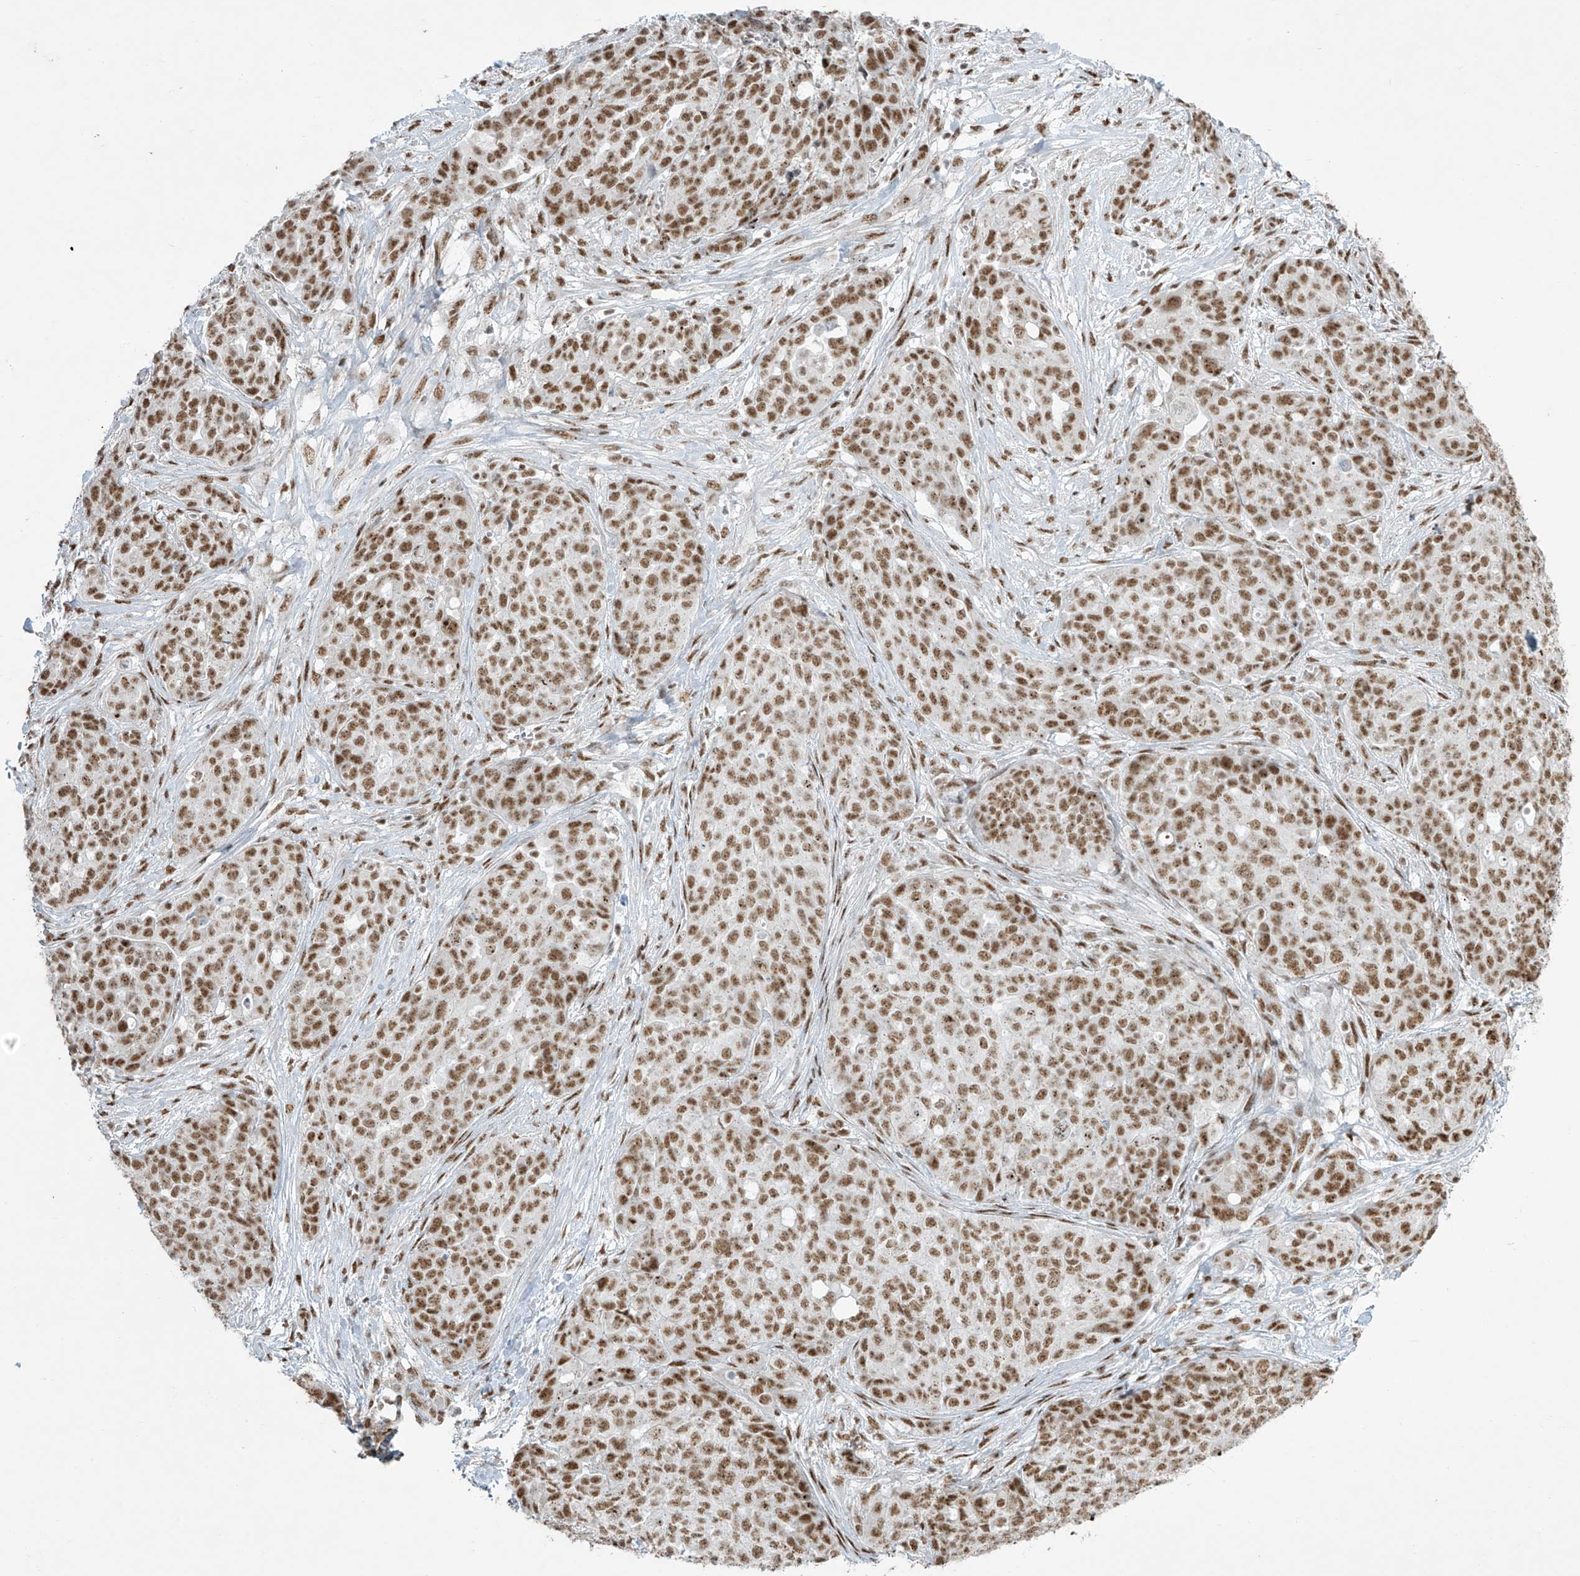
{"staining": {"intensity": "moderate", "quantity": ">75%", "location": "nuclear"}, "tissue": "ovarian cancer", "cell_type": "Tumor cells", "image_type": "cancer", "snomed": [{"axis": "morphology", "description": "Cystadenocarcinoma, serous, NOS"}, {"axis": "topography", "description": "Soft tissue"}, {"axis": "topography", "description": "Ovary"}], "caption": "Protein positivity by immunohistochemistry exhibits moderate nuclear expression in approximately >75% of tumor cells in ovarian cancer (serous cystadenocarcinoma). Nuclei are stained in blue.", "gene": "MS4A6A", "patient": {"sex": "female", "age": 57}}